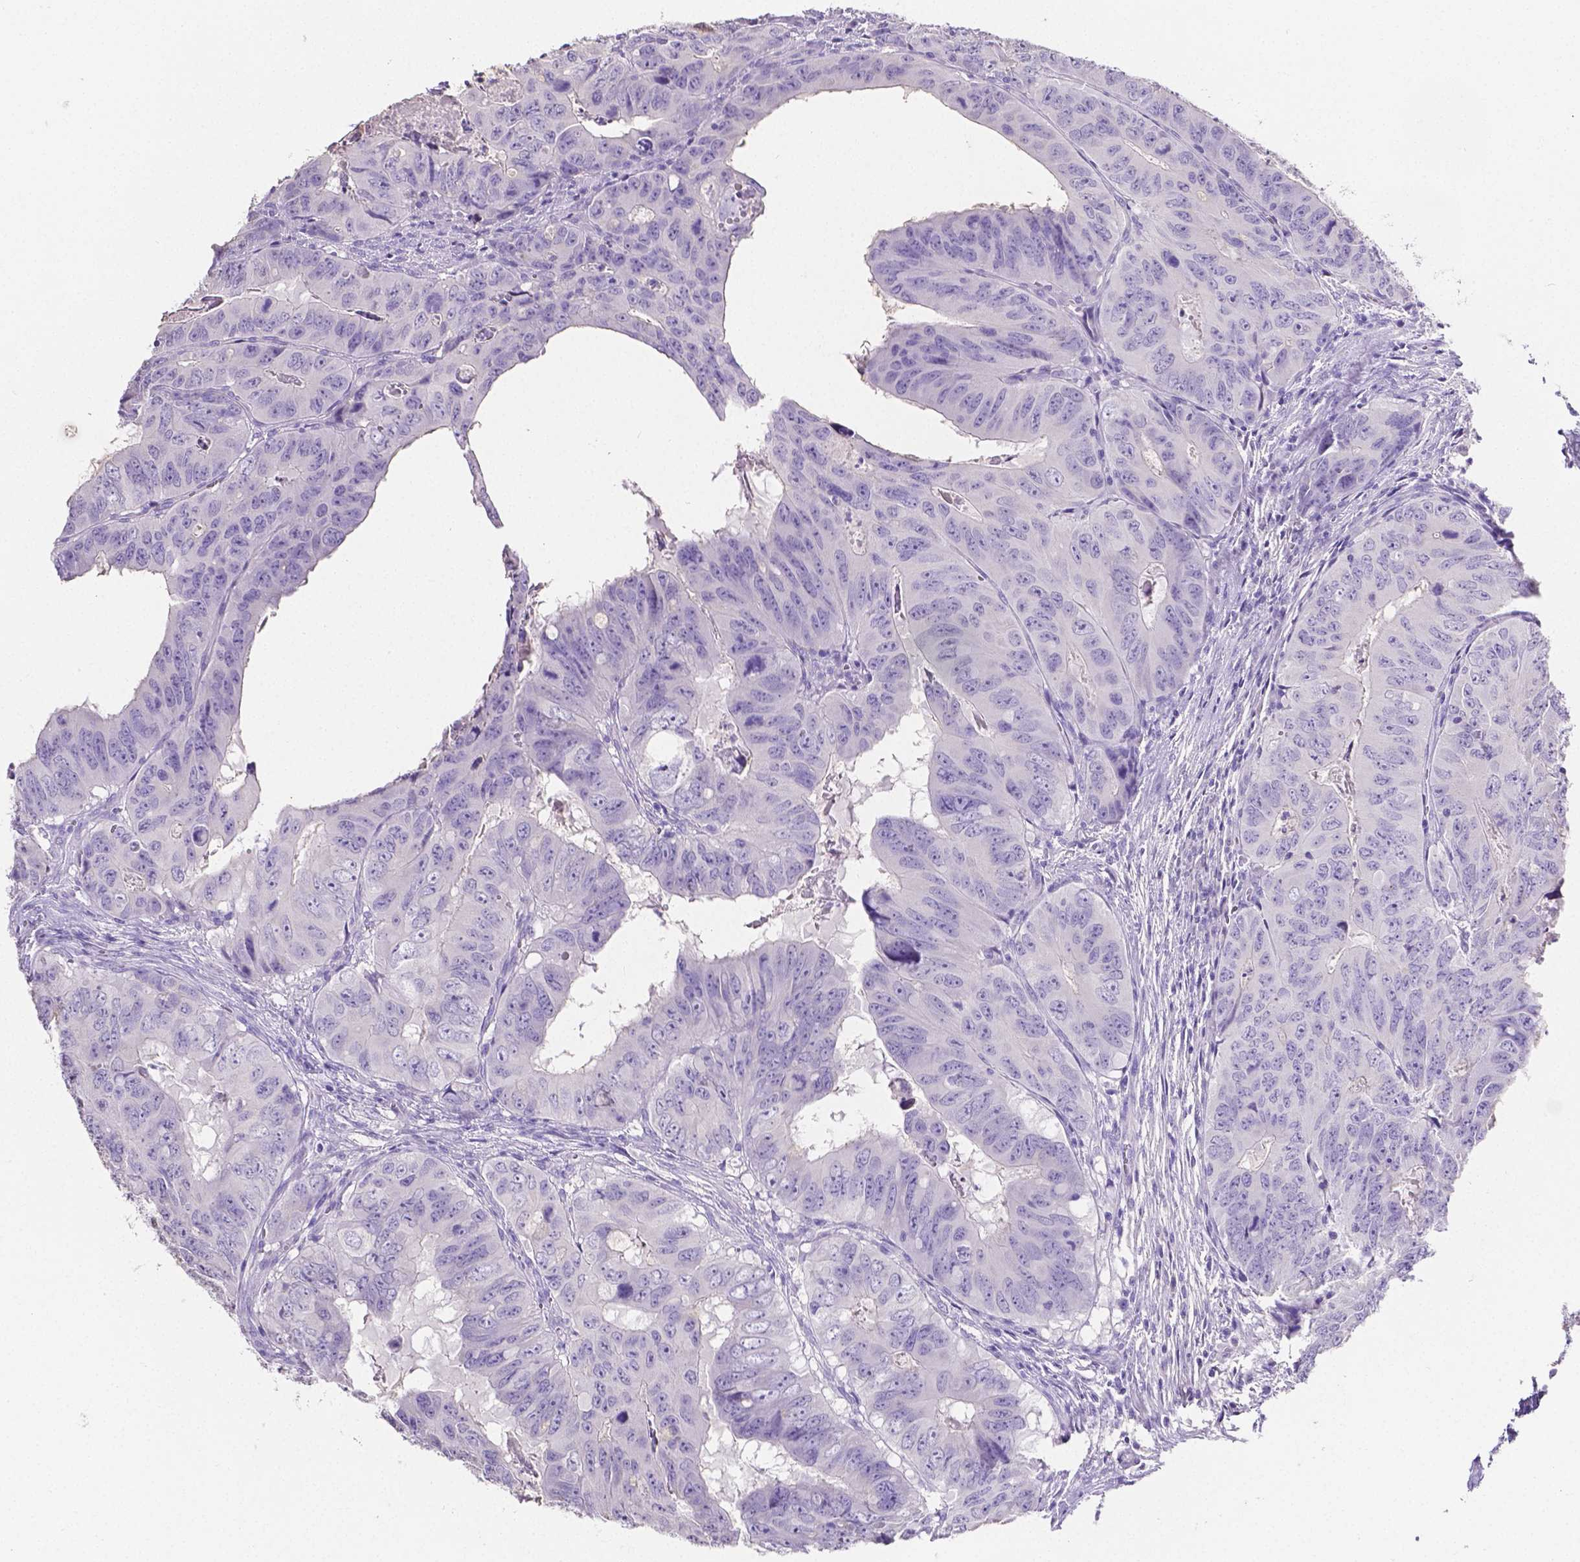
{"staining": {"intensity": "negative", "quantity": "none", "location": "none"}, "tissue": "colorectal cancer", "cell_type": "Tumor cells", "image_type": "cancer", "snomed": [{"axis": "morphology", "description": "Adenocarcinoma, NOS"}, {"axis": "topography", "description": "Colon"}], "caption": "High magnification brightfield microscopy of adenocarcinoma (colorectal) stained with DAB (brown) and counterstained with hematoxylin (blue): tumor cells show no significant positivity.", "gene": "SLC22A2", "patient": {"sex": "male", "age": 79}}